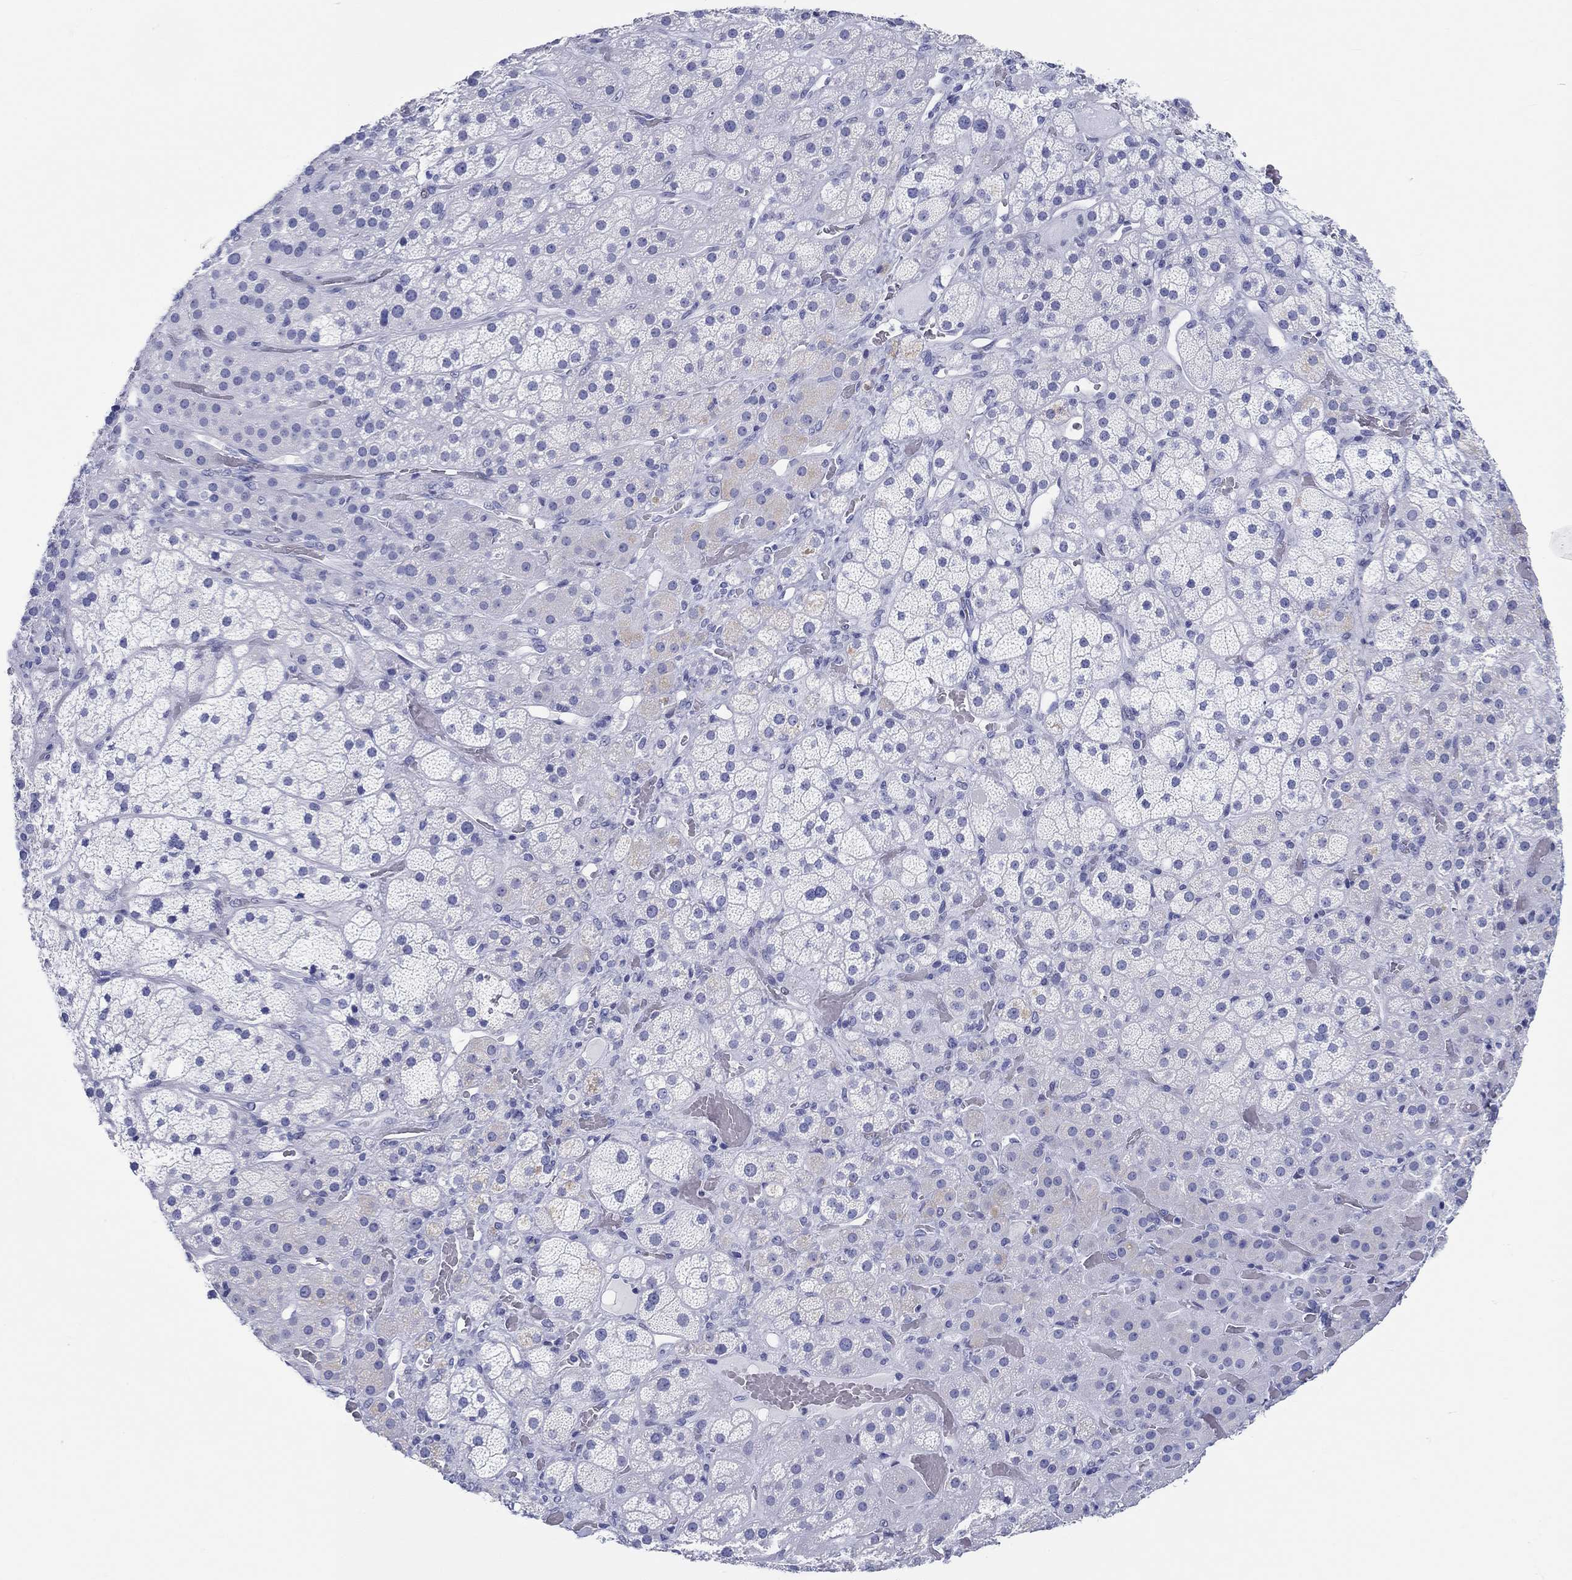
{"staining": {"intensity": "negative", "quantity": "none", "location": "none"}, "tissue": "adrenal gland", "cell_type": "Glandular cells", "image_type": "normal", "snomed": [{"axis": "morphology", "description": "Normal tissue, NOS"}, {"axis": "topography", "description": "Adrenal gland"}], "caption": "Micrograph shows no protein staining in glandular cells of normal adrenal gland.", "gene": "H1", "patient": {"sex": "male", "age": 57}}